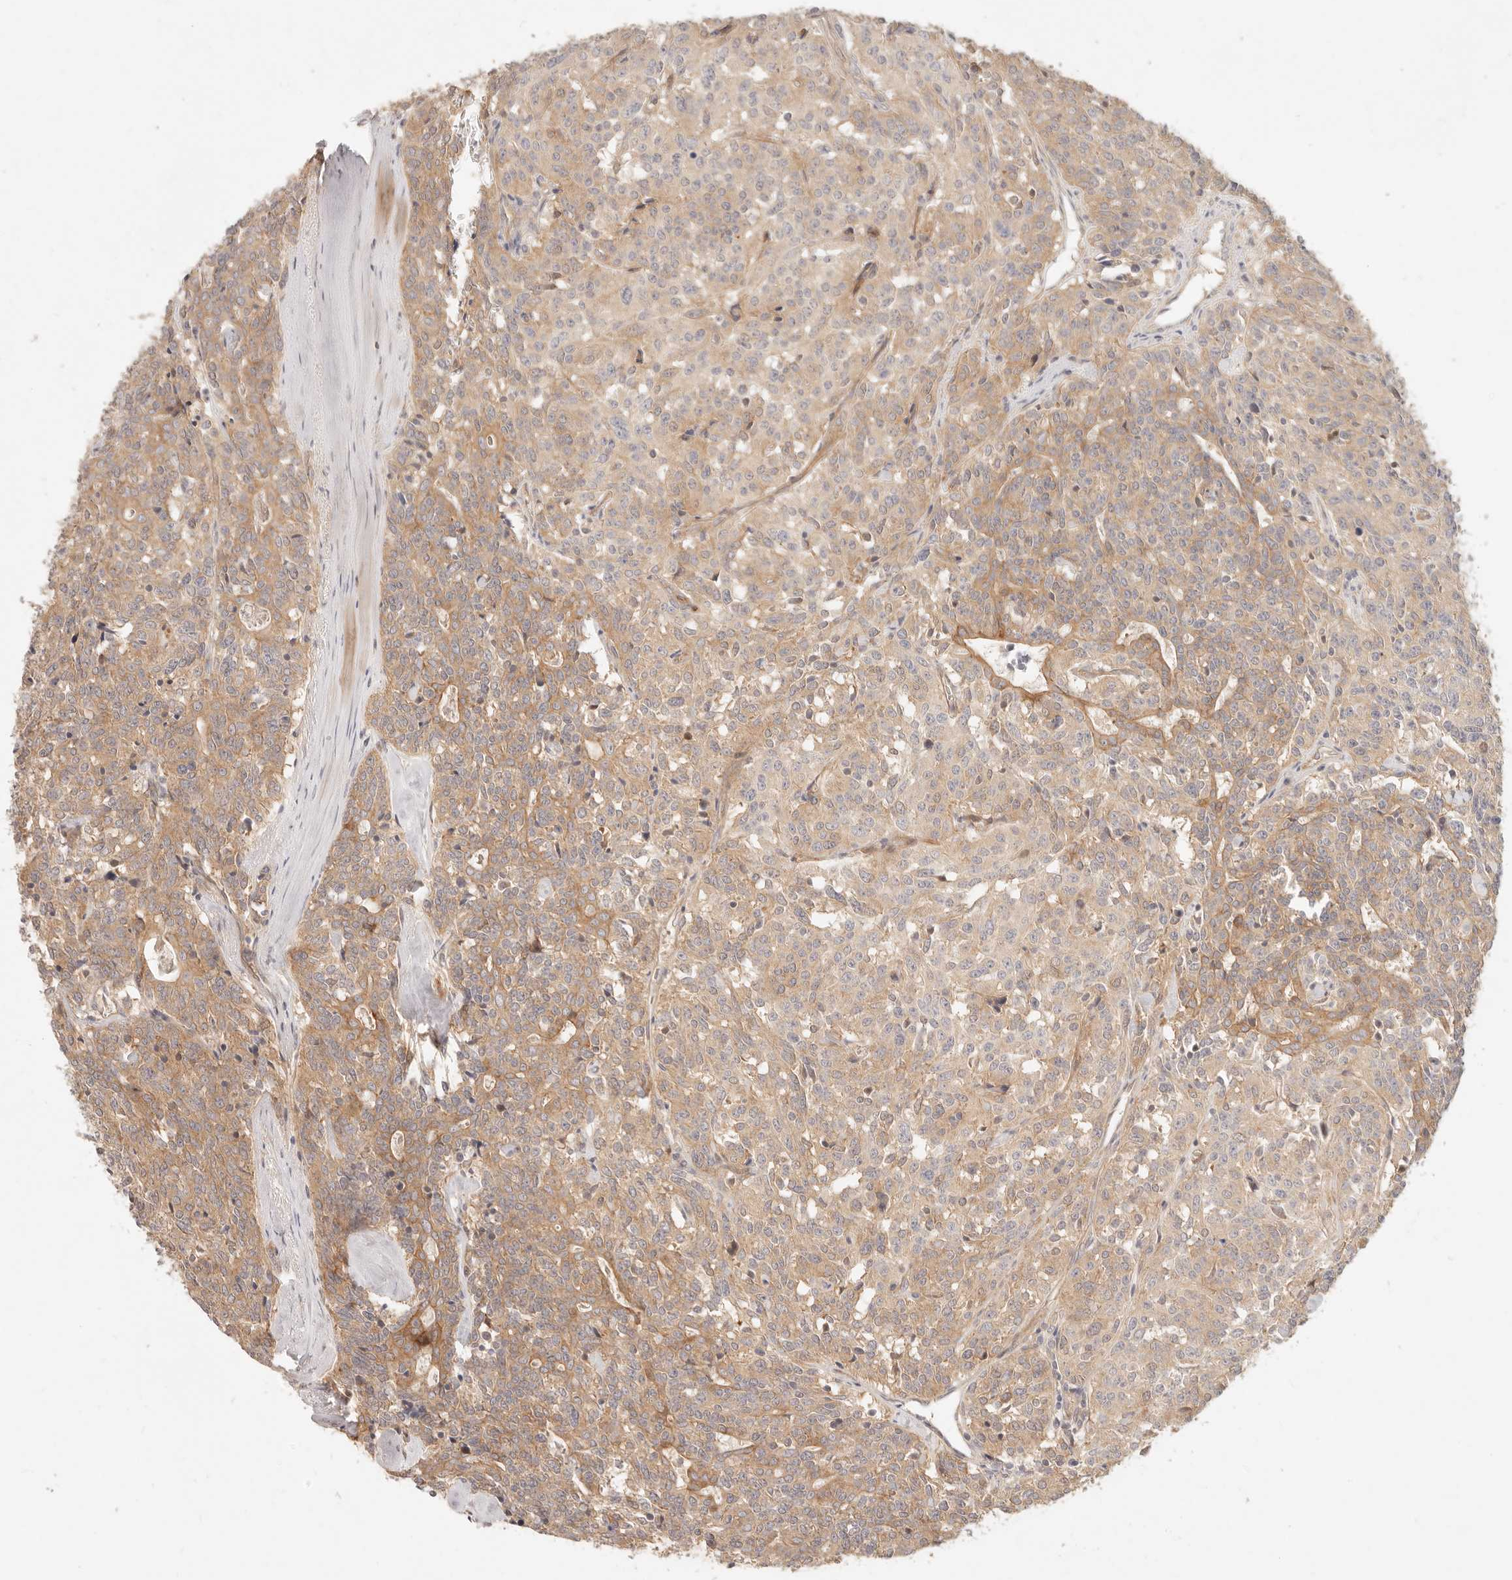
{"staining": {"intensity": "moderate", "quantity": ">75%", "location": "cytoplasmic/membranous"}, "tissue": "carcinoid", "cell_type": "Tumor cells", "image_type": "cancer", "snomed": [{"axis": "morphology", "description": "Carcinoid, malignant, NOS"}, {"axis": "topography", "description": "Lung"}], "caption": "Immunohistochemistry (IHC) micrograph of human carcinoid stained for a protein (brown), which exhibits medium levels of moderate cytoplasmic/membranous positivity in about >75% of tumor cells.", "gene": "PPP1R3B", "patient": {"sex": "female", "age": 46}}